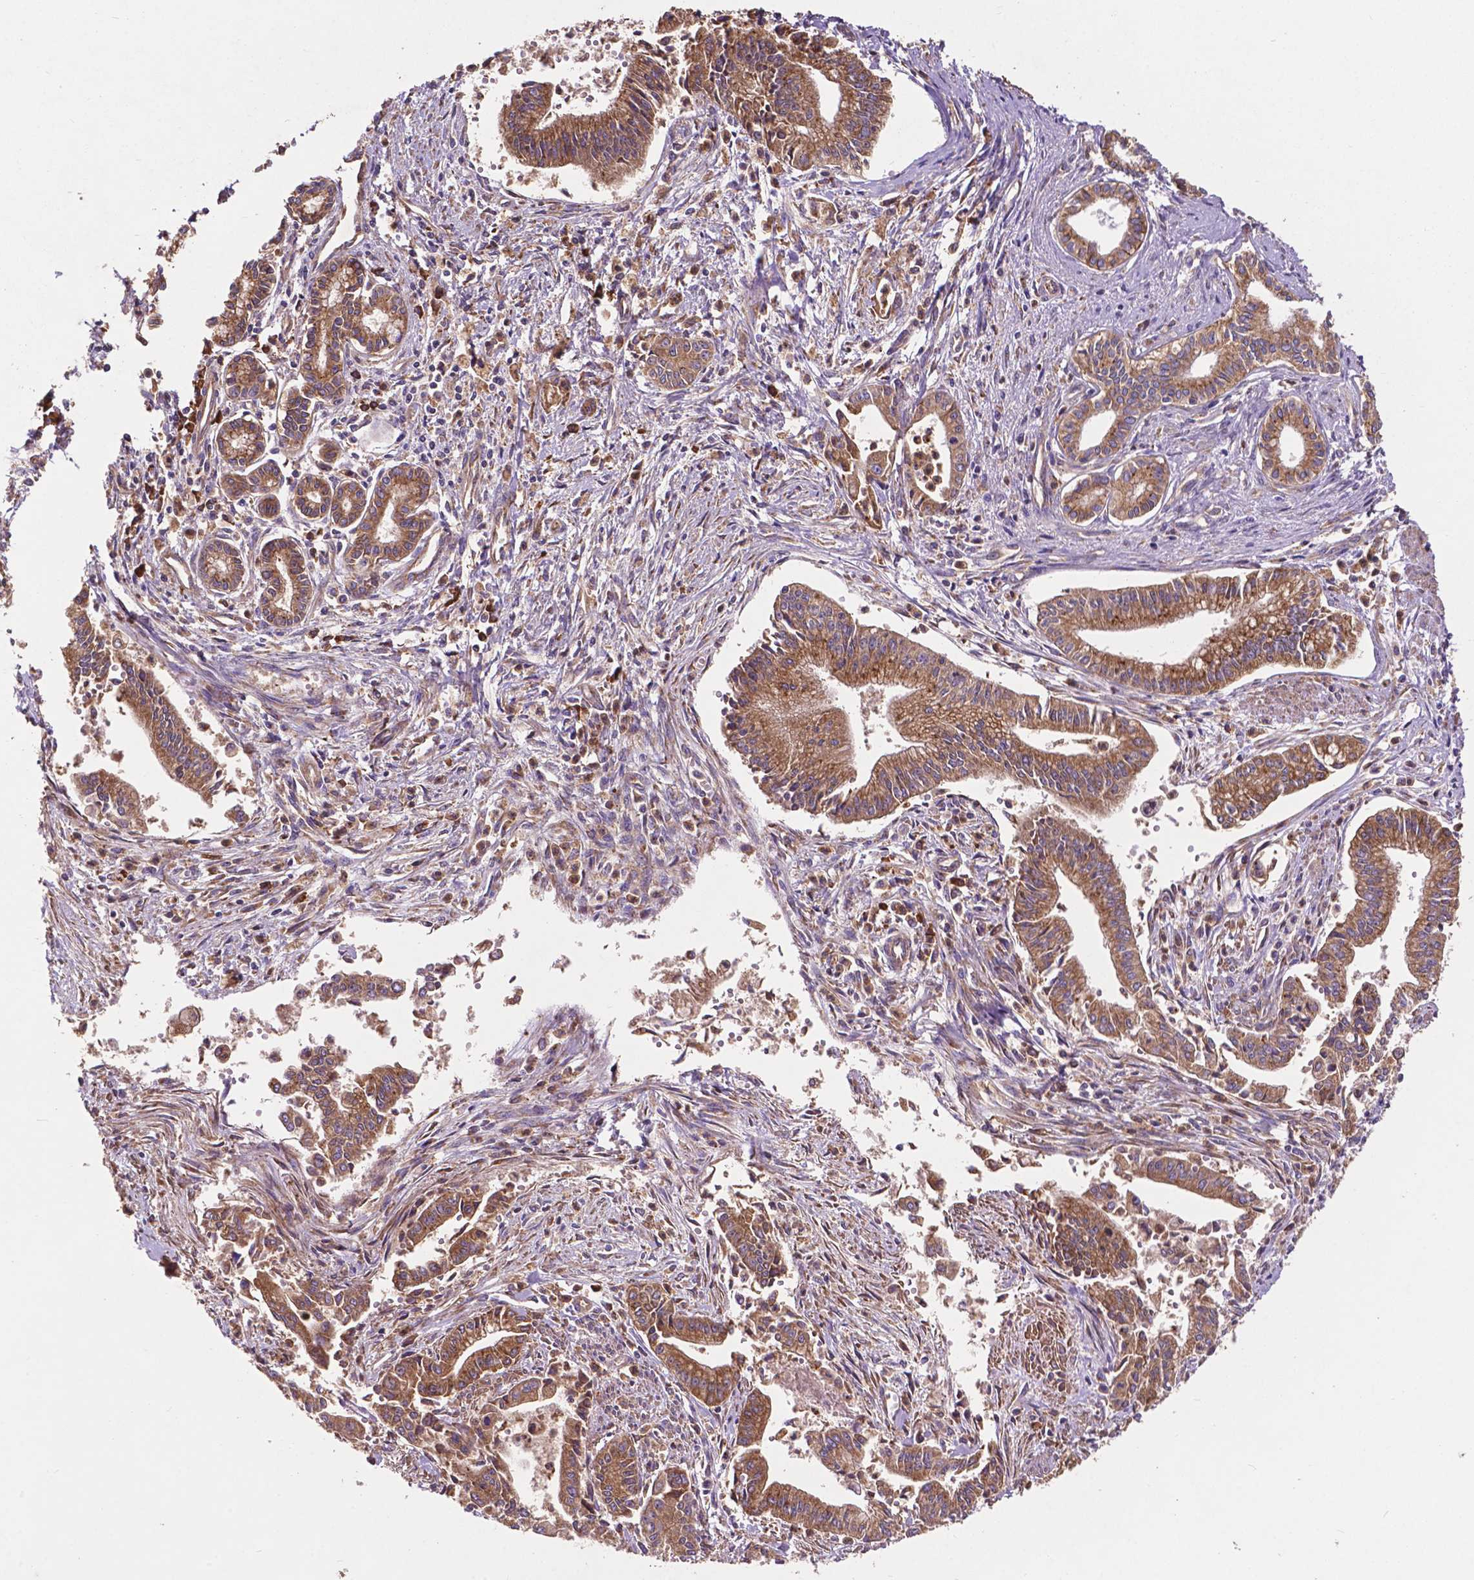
{"staining": {"intensity": "moderate", "quantity": ">75%", "location": "cytoplasmic/membranous"}, "tissue": "pancreatic cancer", "cell_type": "Tumor cells", "image_type": "cancer", "snomed": [{"axis": "morphology", "description": "Adenocarcinoma, NOS"}, {"axis": "topography", "description": "Pancreas"}], "caption": "A brown stain labels moderate cytoplasmic/membranous expression of a protein in pancreatic cancer tumor cells.", "gene": "CCDC71L", "patient": {"sex": "female", "age": 65}}